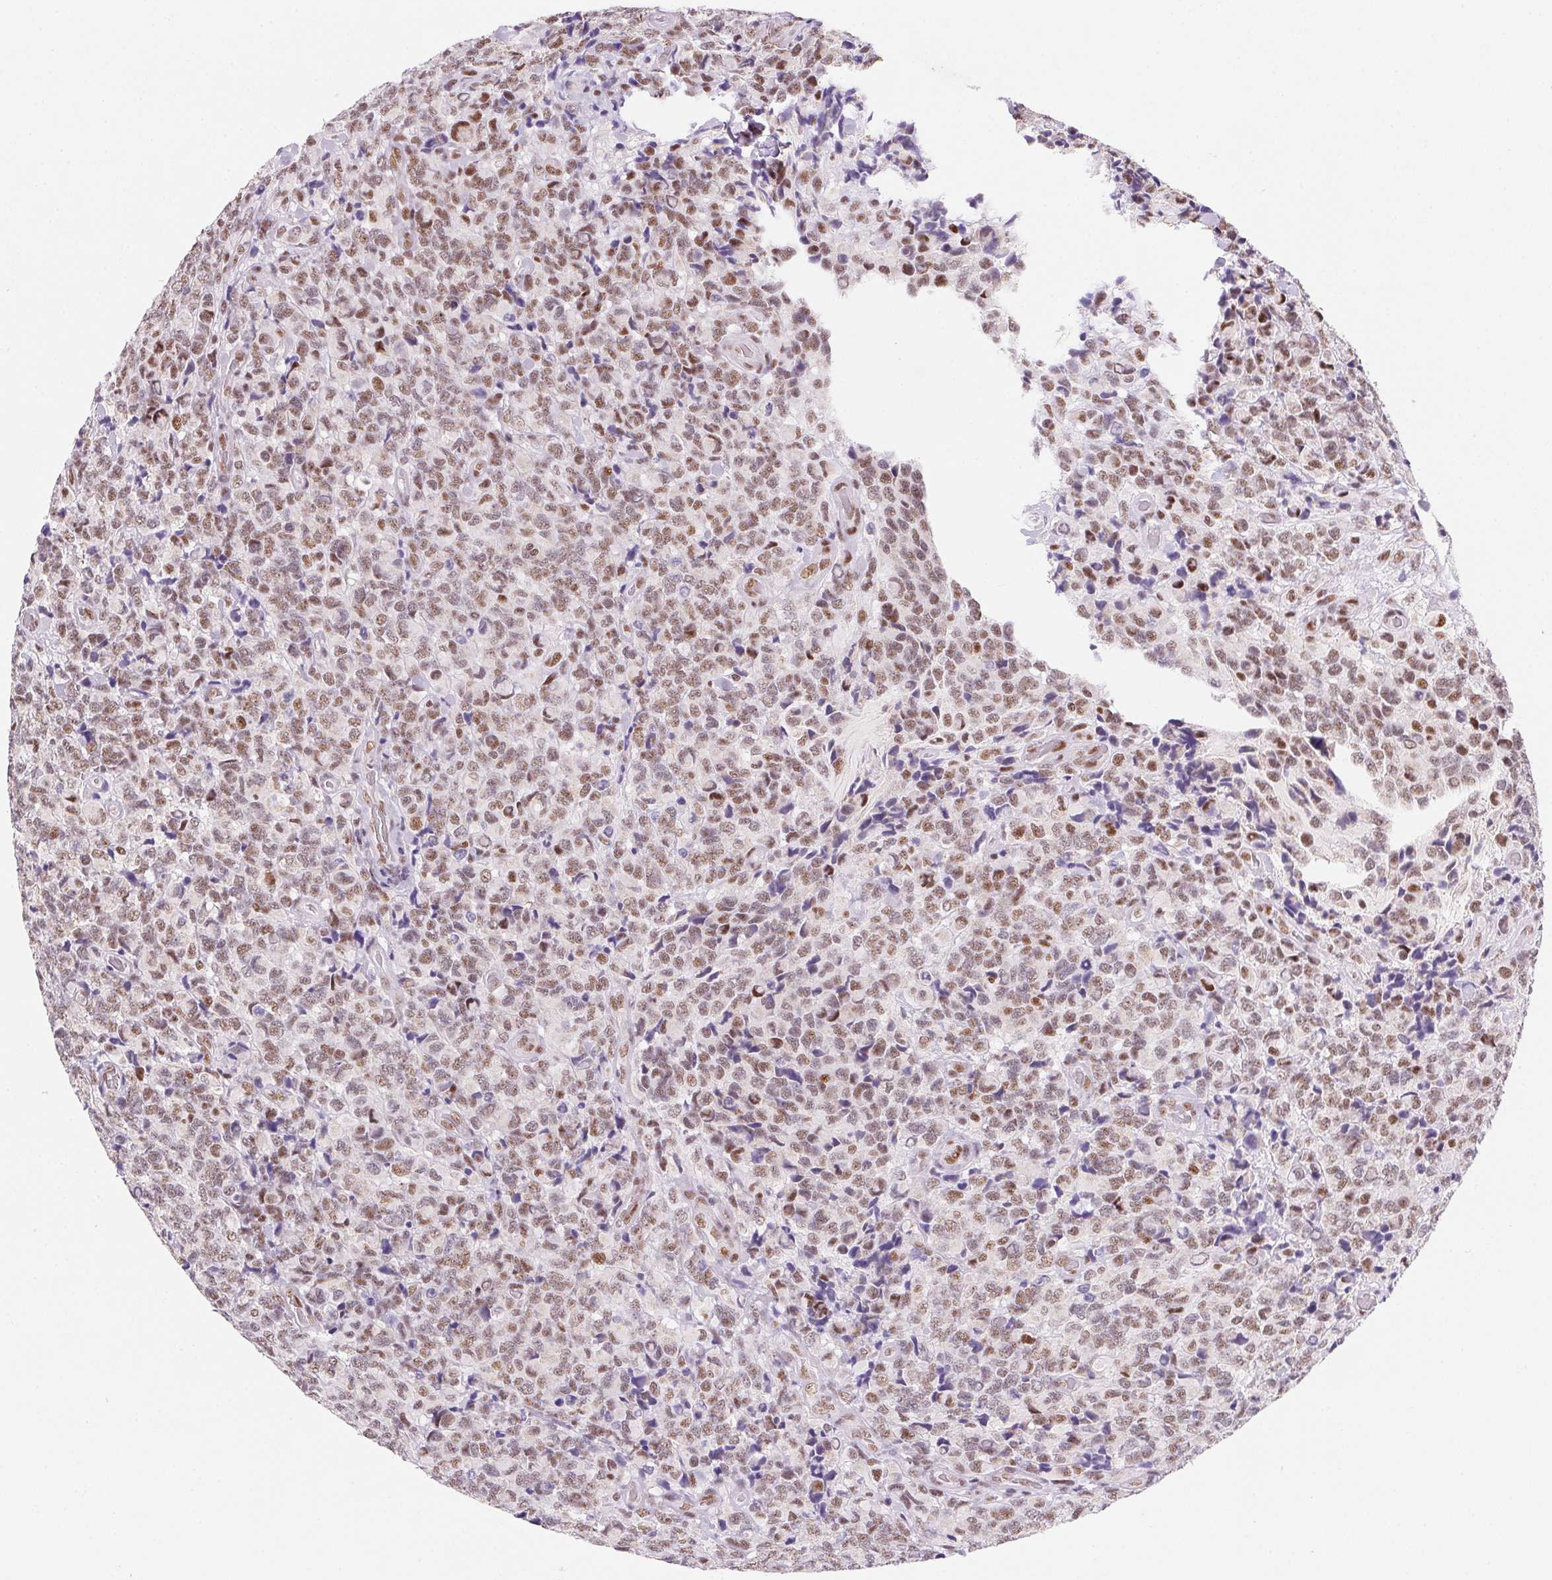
{"staining": {"intensity": "moderate", "quantity": ">75%", "location": "nuclear"}, "tissue": "glioma", "cell_type": "Tumor cells", "image_type": "cancer", "snomed": [{"axis": "morphology", "description": "Glioma, malignant, High grade"}, {"axis": "topography", "description": "Brain"}], "caption": "Brown immunohistochemical staining in human high-grade glioma (malignant) shows moderate nuclear expression in approximately >75% of tumor cells.", "gene": "DPPA5", "patient": {"sex": "male", "age": 39}}